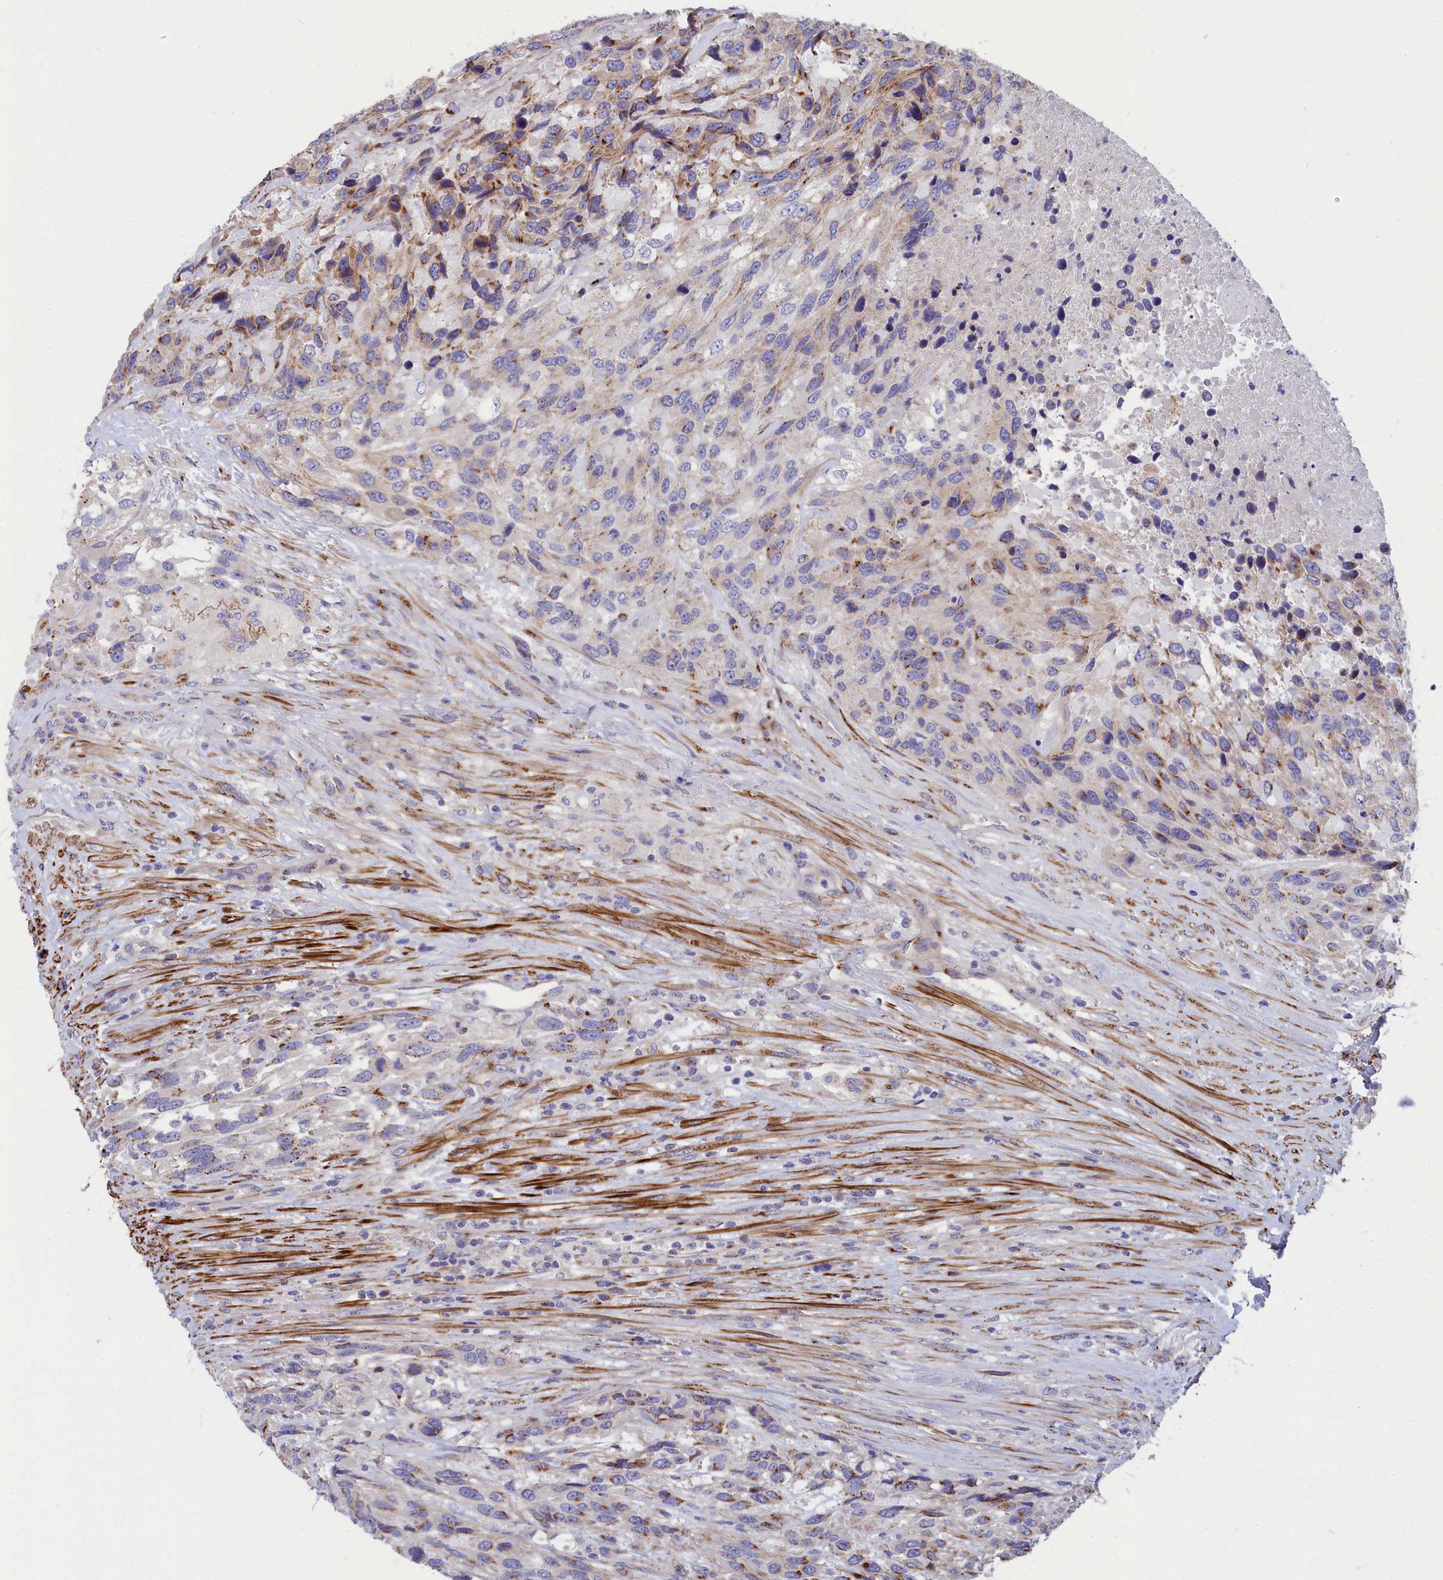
{"staining": {"intensity": "moderate", "quantity": "<25%", "location": "cytoplasmic/membranous"}, "tissue": "urothelial cancer", "cell_type": "Tumor cells", "image_type": "cancer", "snomed": [{"axis": "morphology", "description": "Urothelial carcinoma, High grade"}, {"axis": "topography", "description": "Urinary bladder"}], "caption": "High-grade urothelial carcinoma stained for a protein (brown) demonstrates moderate cytoplasmic/membranous positive staining in approximately <25% of tumor cells.", "gene": "TUBGCP4", "patient": {"sex": "female", "age": 70}}